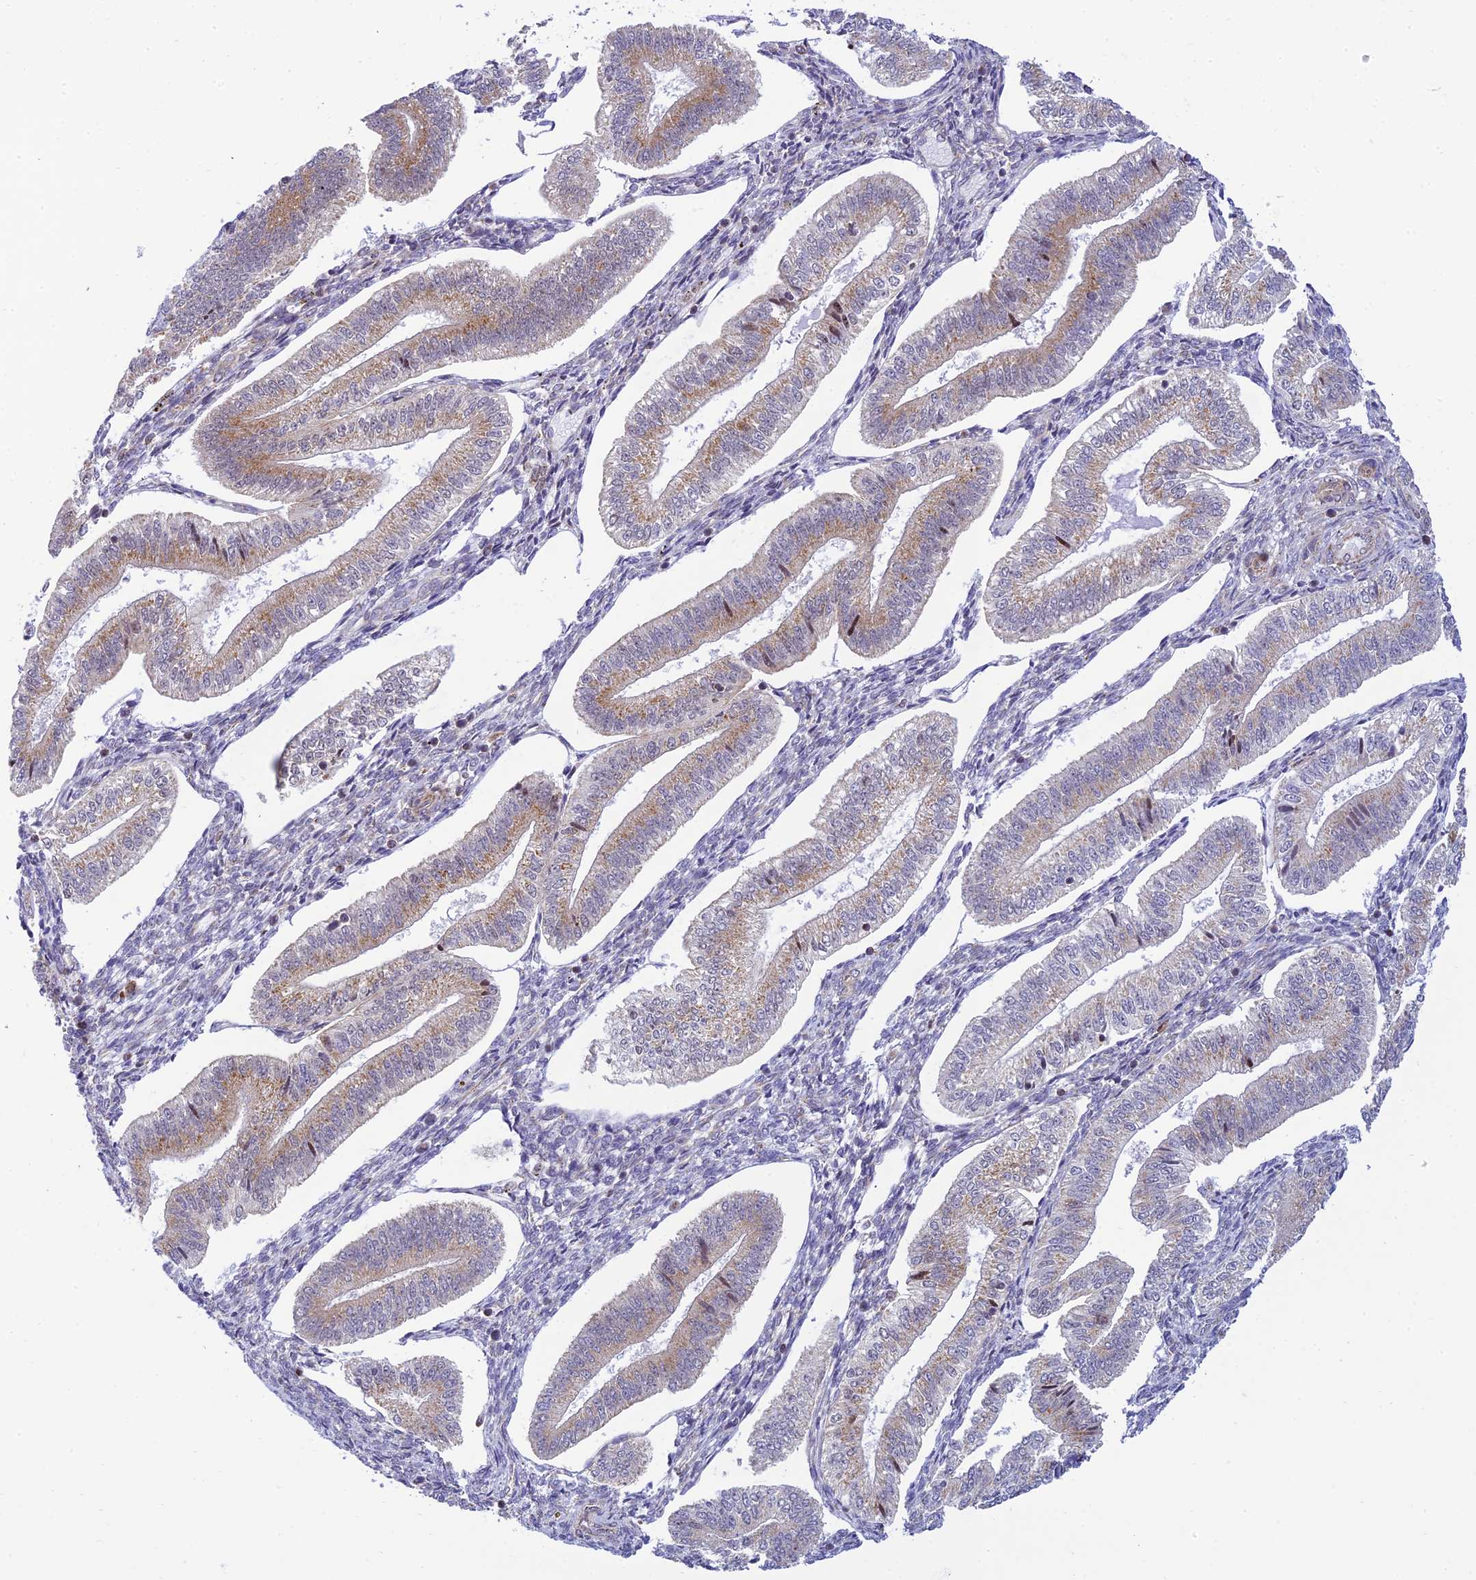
{"staining": {"intensity": "negative", "quantity": "none", "location": "none"}, "tissue": "endometrium", "cell_type": "Cells in endometrial stroma", "image_type": "normal", "snomed": [{"axis": "morphology", "description": "Normal tissue, NOS"}, {"axis": "topography", "description": "Endometrium"}], "caption": "Protein analysis of normal endometrium demonstrates no significant positivity in cells in endometrial stroma.", "gene": "HOOK2", "patient": {"sex": "female", "age": 34}}